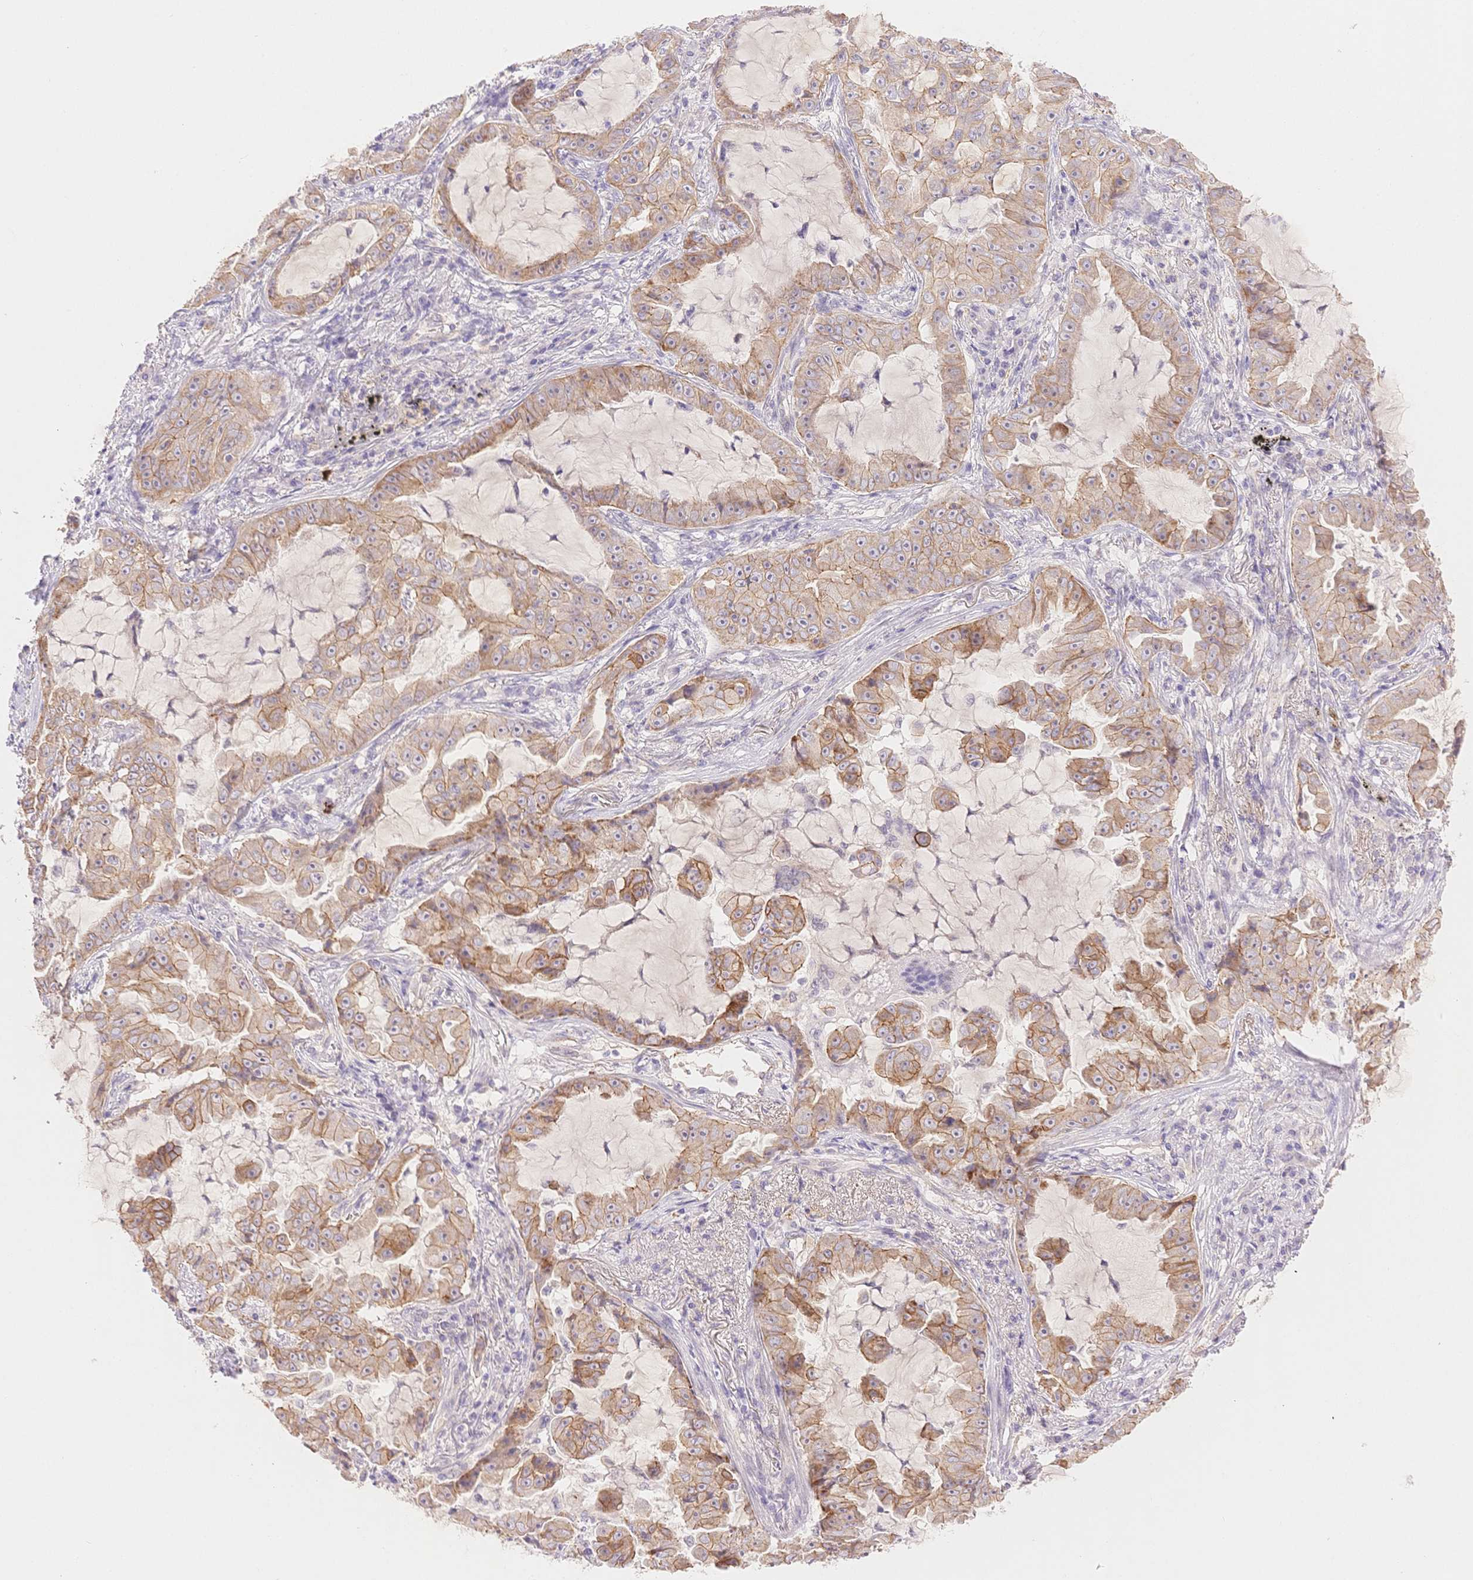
{"staining": {"intensity": "moderate", "quantity": ">75%", "location": "cytoplasmic/membranous"}, "tissue": "lung cancer", "cell_type": "Tumor cells", "image_type": "cancer", "snomed": [{"axis": "morphology", "description": "Adenocarcinoma, NOS"}, {"axis": "topography", "description": "Lung"}], "caption": "Lung cancer stained for a protein displays moderate cytoplasmic/membranous positivity in tumor cells.", "gene": "WDR54", "patient": {"sex": "female", "age": 52}}